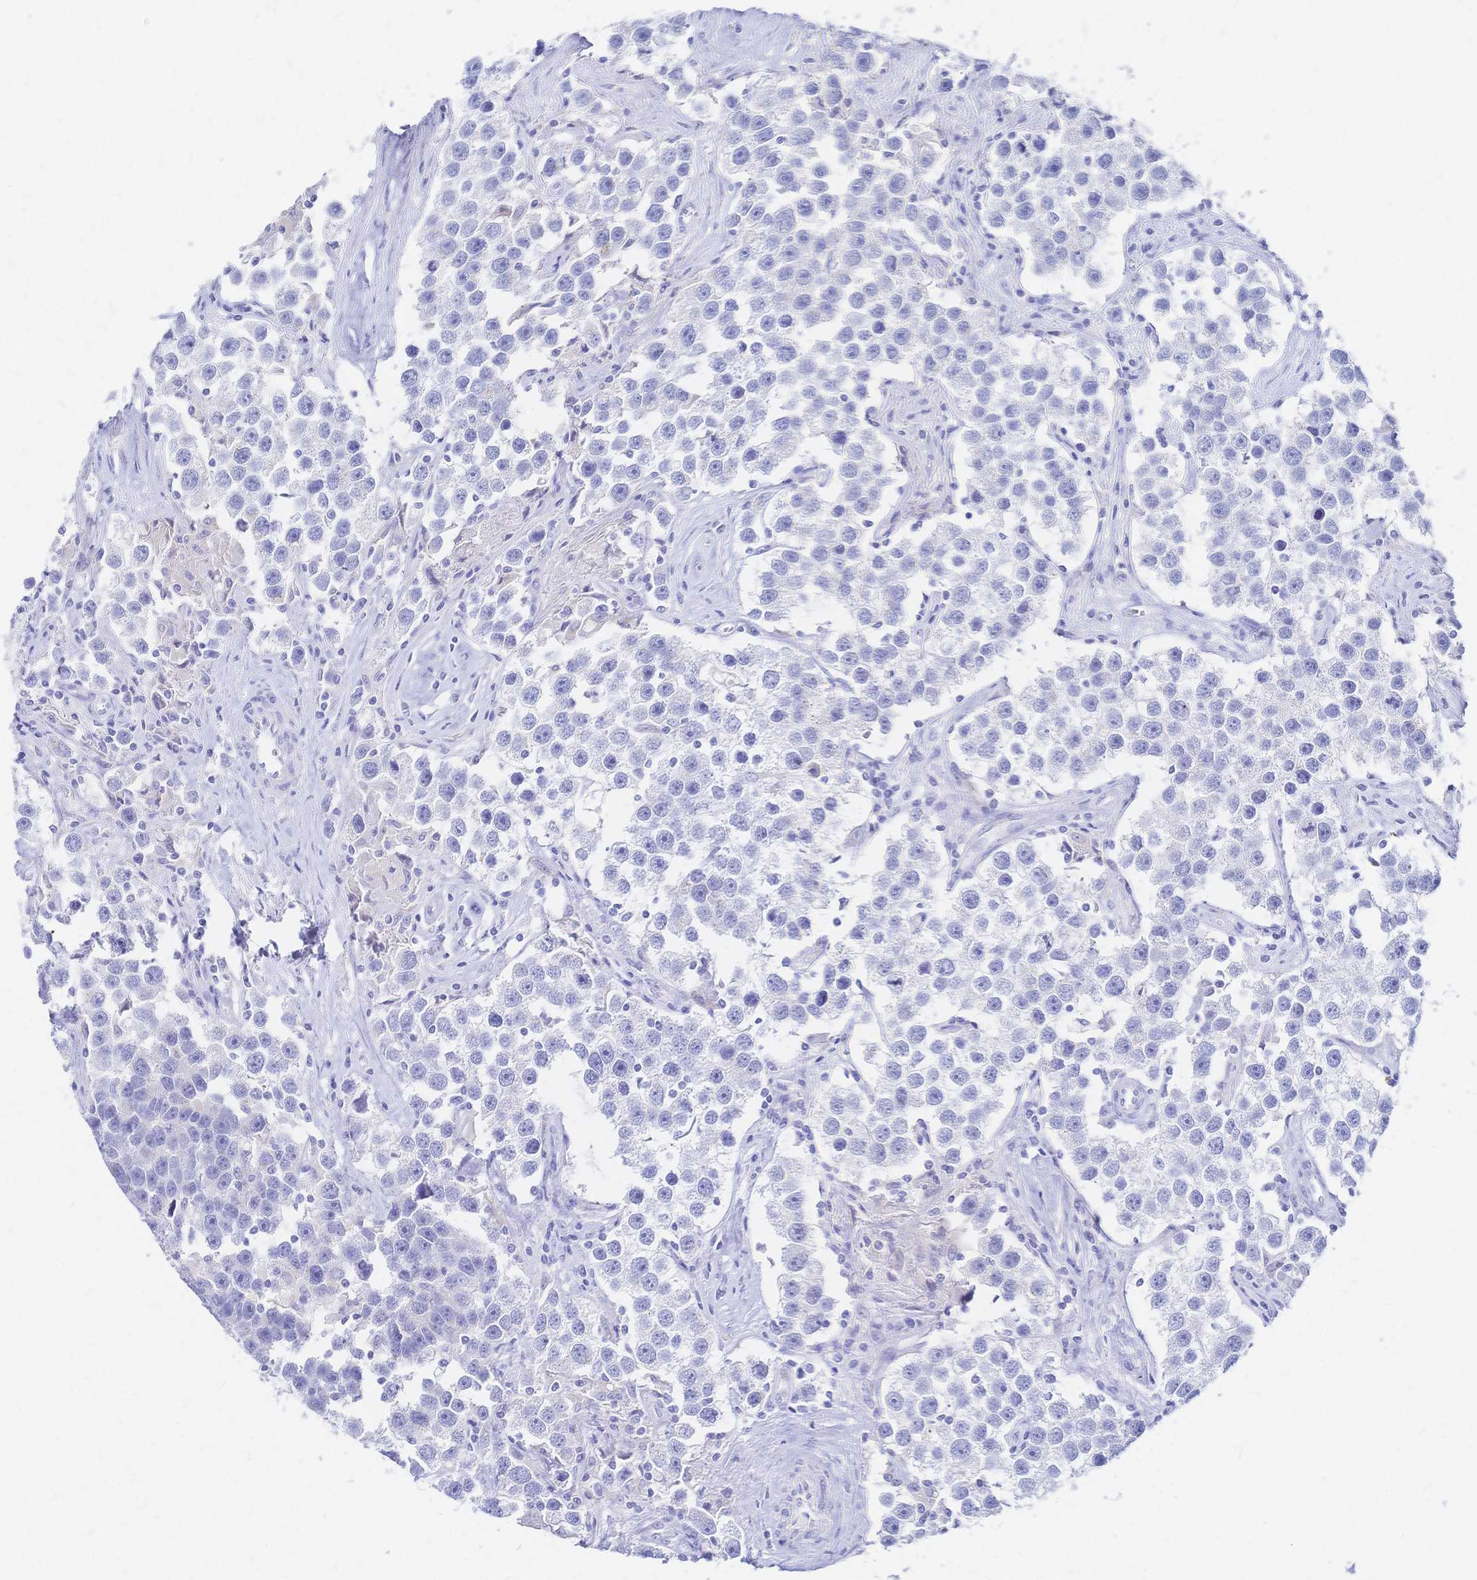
{"staining": {"intensity": "negative", "quantity": "none", "location": "none"}, "tissue": "testis cancer", "cell_type": "Tumor cells", "image_type": "cancer", "snomed": [{"axis": "morphology", "description": "Seminoma, NOS"}, {"axis": "topography", "description": "Testis"}], "caption": "This is an immunohistochemistry (IHC) photomicrograph of testis cancer (seminoma). There is no expression in tumor cells.", "gene": "SLC5A1", "patient": {"sex": "male", "age": 49}}